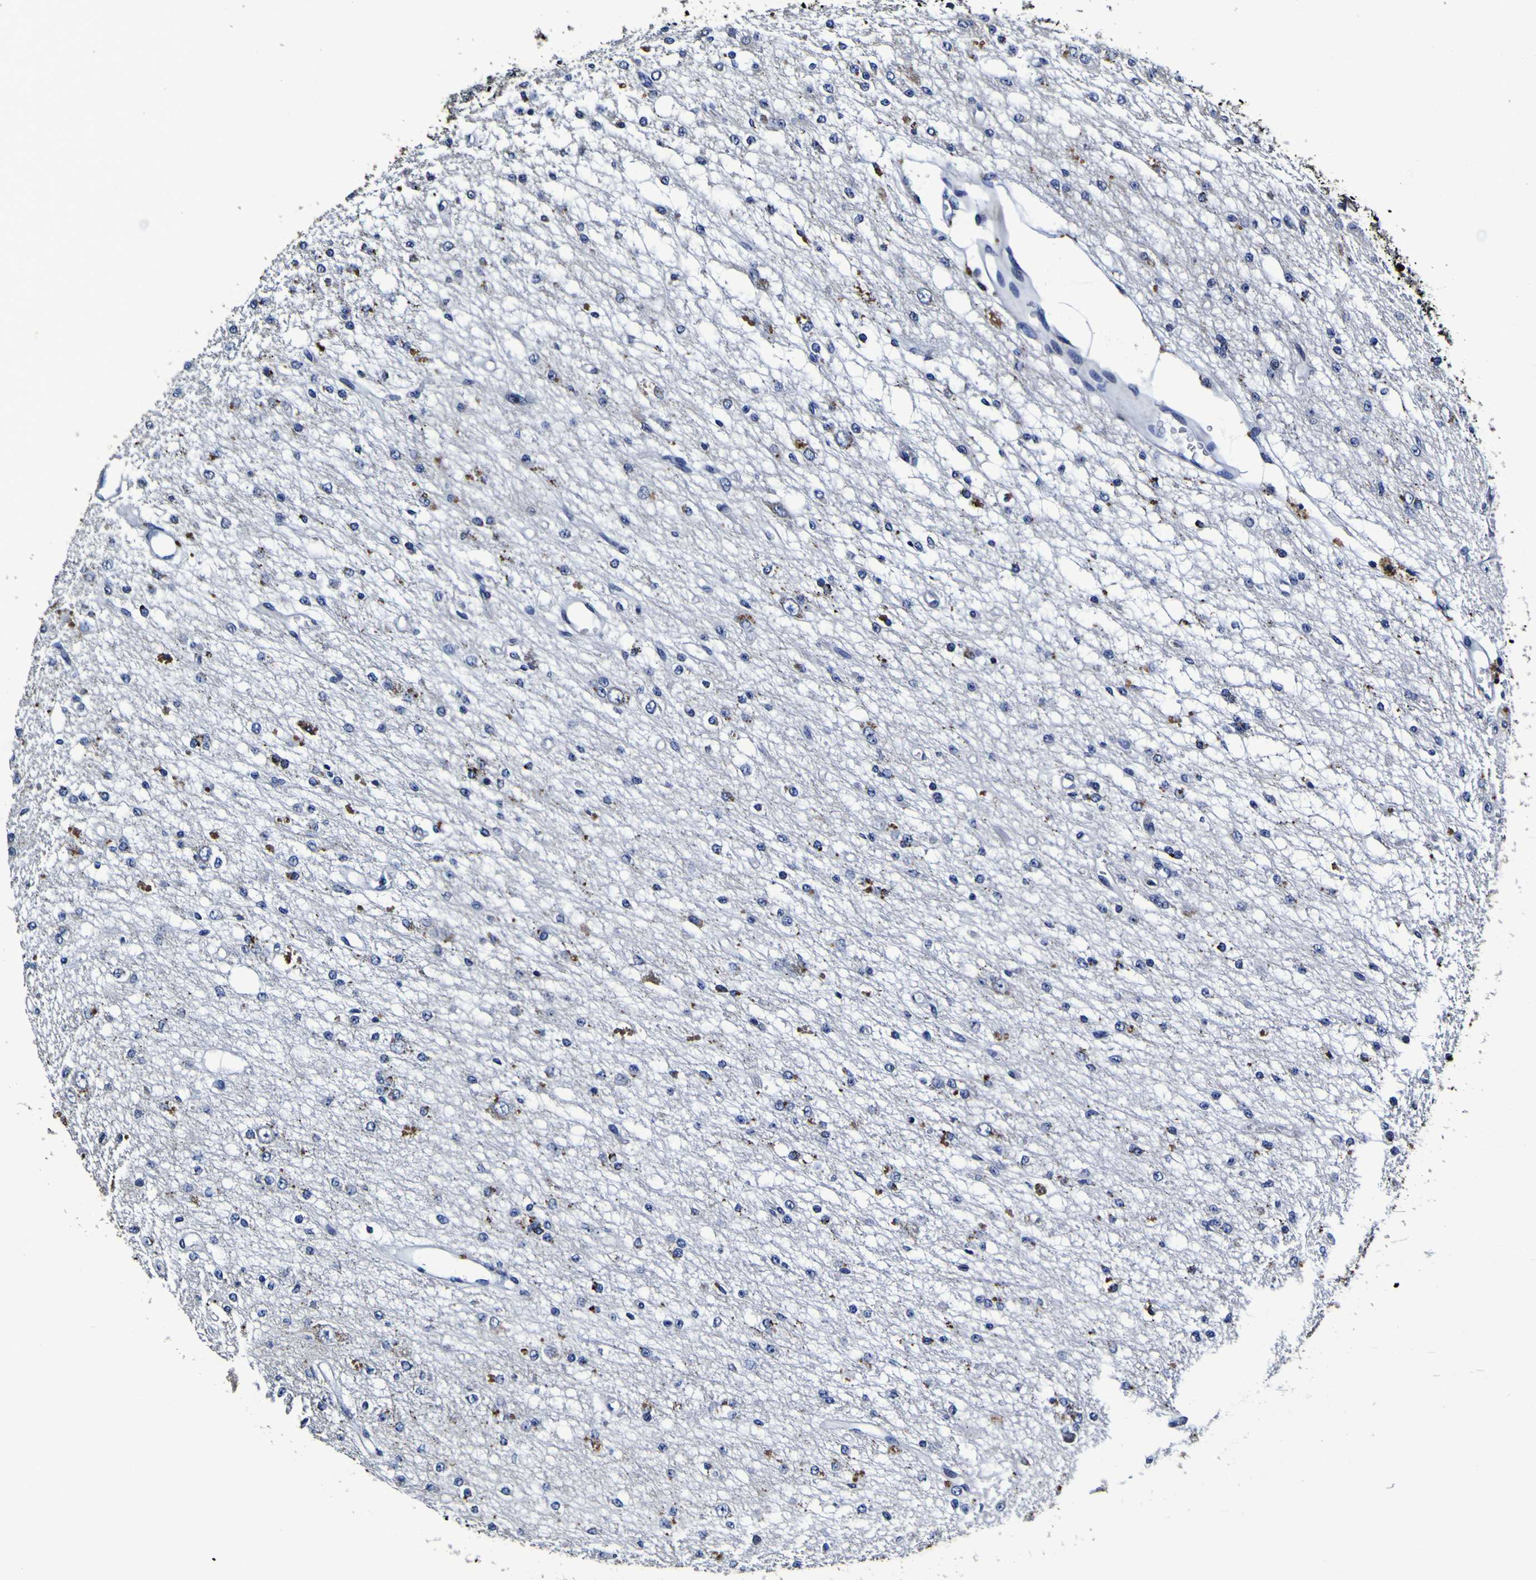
{"staining": {"intensity": "negative", "quantity": "none", "location": "none"}, "tissue": "glioma", "cell_type": "Tumor cells", "image_type": "cancer", "snomed": [{"axis": "morphology", "description": "Glioma, malignant, Low grade"}, {"axis": "topography", "description": "Brain"}], "caption": "DAB (3,3'-diaminobenzidine) immunohistochemical staining of human malignant glioma (low-grade) displays no significant positivity in tumor cells. (DAB IHC, high magnification).", "gene": "PANK4", "patient": {"sex": "male", "age": 38}}